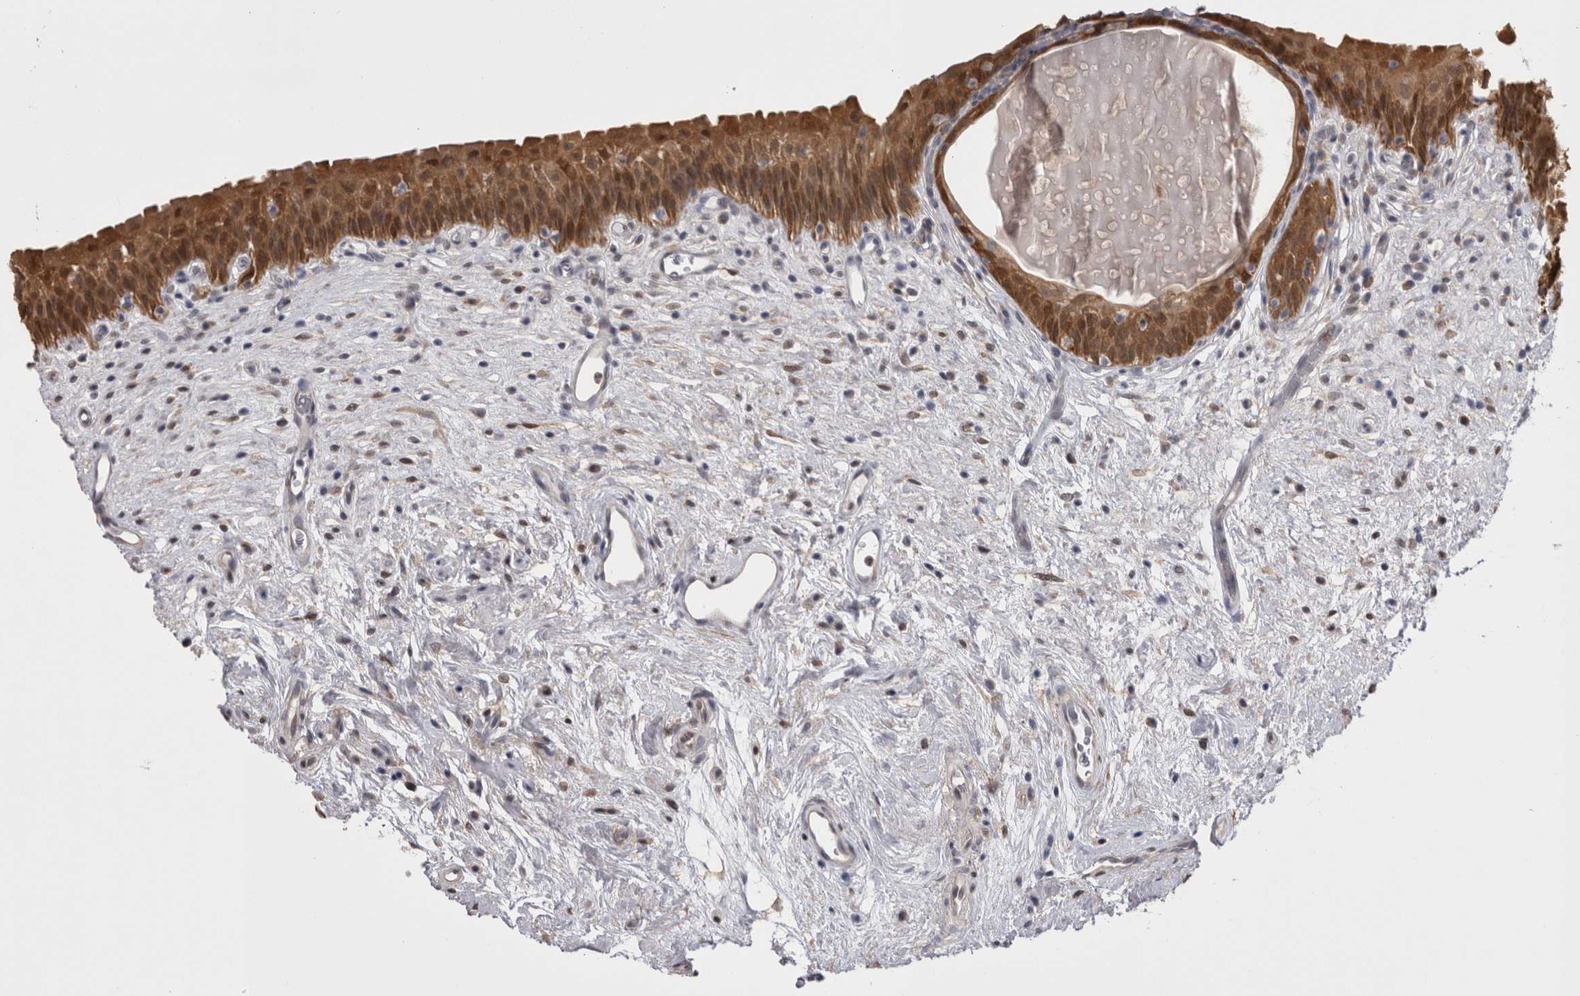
{"staining": {"intensity": "strong", "quantity": ">75%", "location": "cytoplasmic/membranous"}, "tissue": "urinary bladder", "cell_type": "Urothelial cells", "image_type": "normal", "snomed": [{"axis": "morphology", "description": "Normal tissue, NOS"}, {"axis": "topography", "description": "Urinary bladder"}], "caption": "Normal urinary bladder shows strong cytoplasmic/membranous positivity in about >75% of urothelial cells, visualized by immunohistochemistry.", "gene": "CHIC1", "patient": {"sex": "male", "age": 83}}